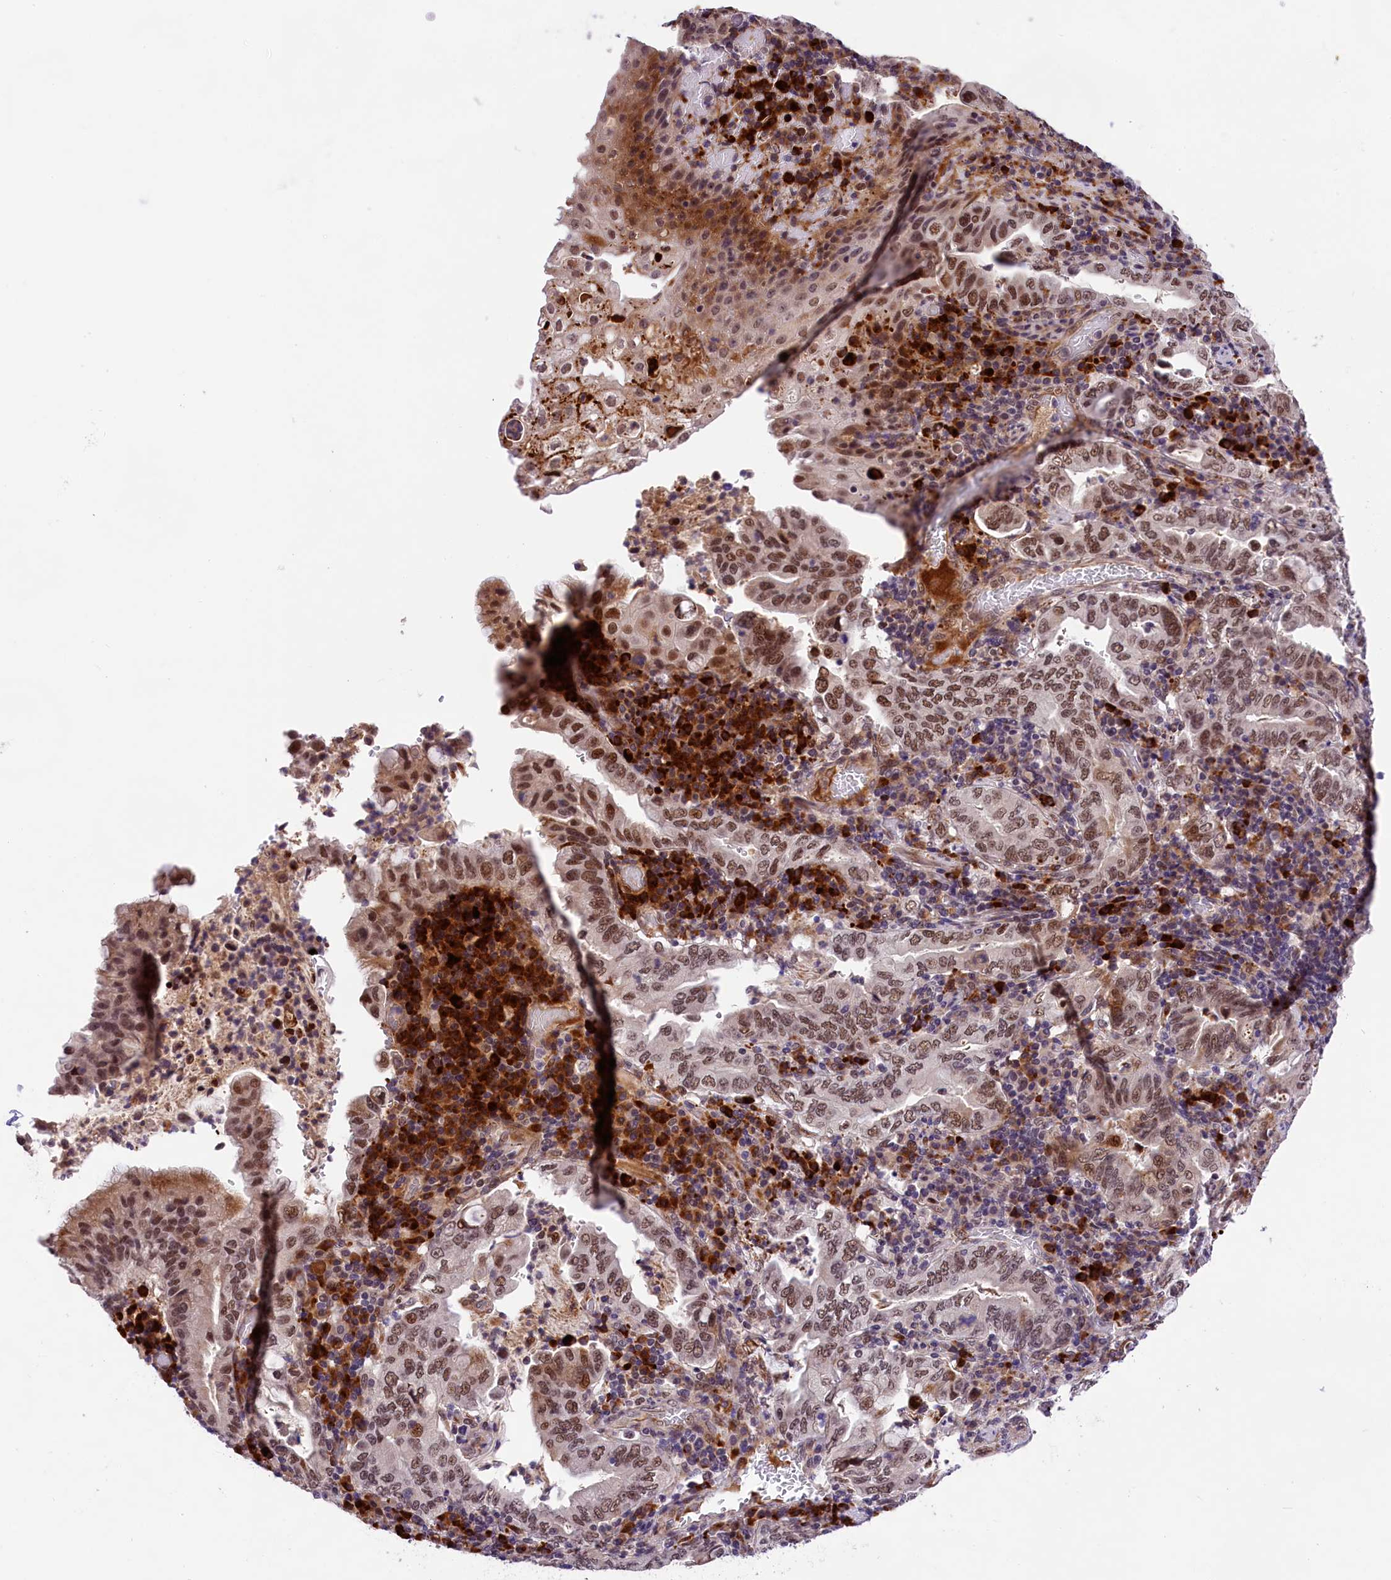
{"staining": {"intensity": "moderate", "quantity": "25%-75%", "location": "nuclear"}, "tissue": "stomach cancer", "cell_type": "Tumor cells", "image_type": "cancer", "snomed": [{"axis": "morphology", "description": "Normal tissue, NOS"}, {"axis": "morphology", "description": "Adenocarcinoma, NOS"}, {"axis": "topography", "description": "Esophagus"}, {"axis": "topography", "description": "Stomach, upper"}, {"axis": "topography", "description": "Peripheral nerve tissue"}], "caption": "The photomicrograph shows staining of stomach cancer, revealing moderate nuclear protein staining (brown color) within tumor cells.", "gene": "FBXO45", "patient": {"sex": "male", "age": 62}}